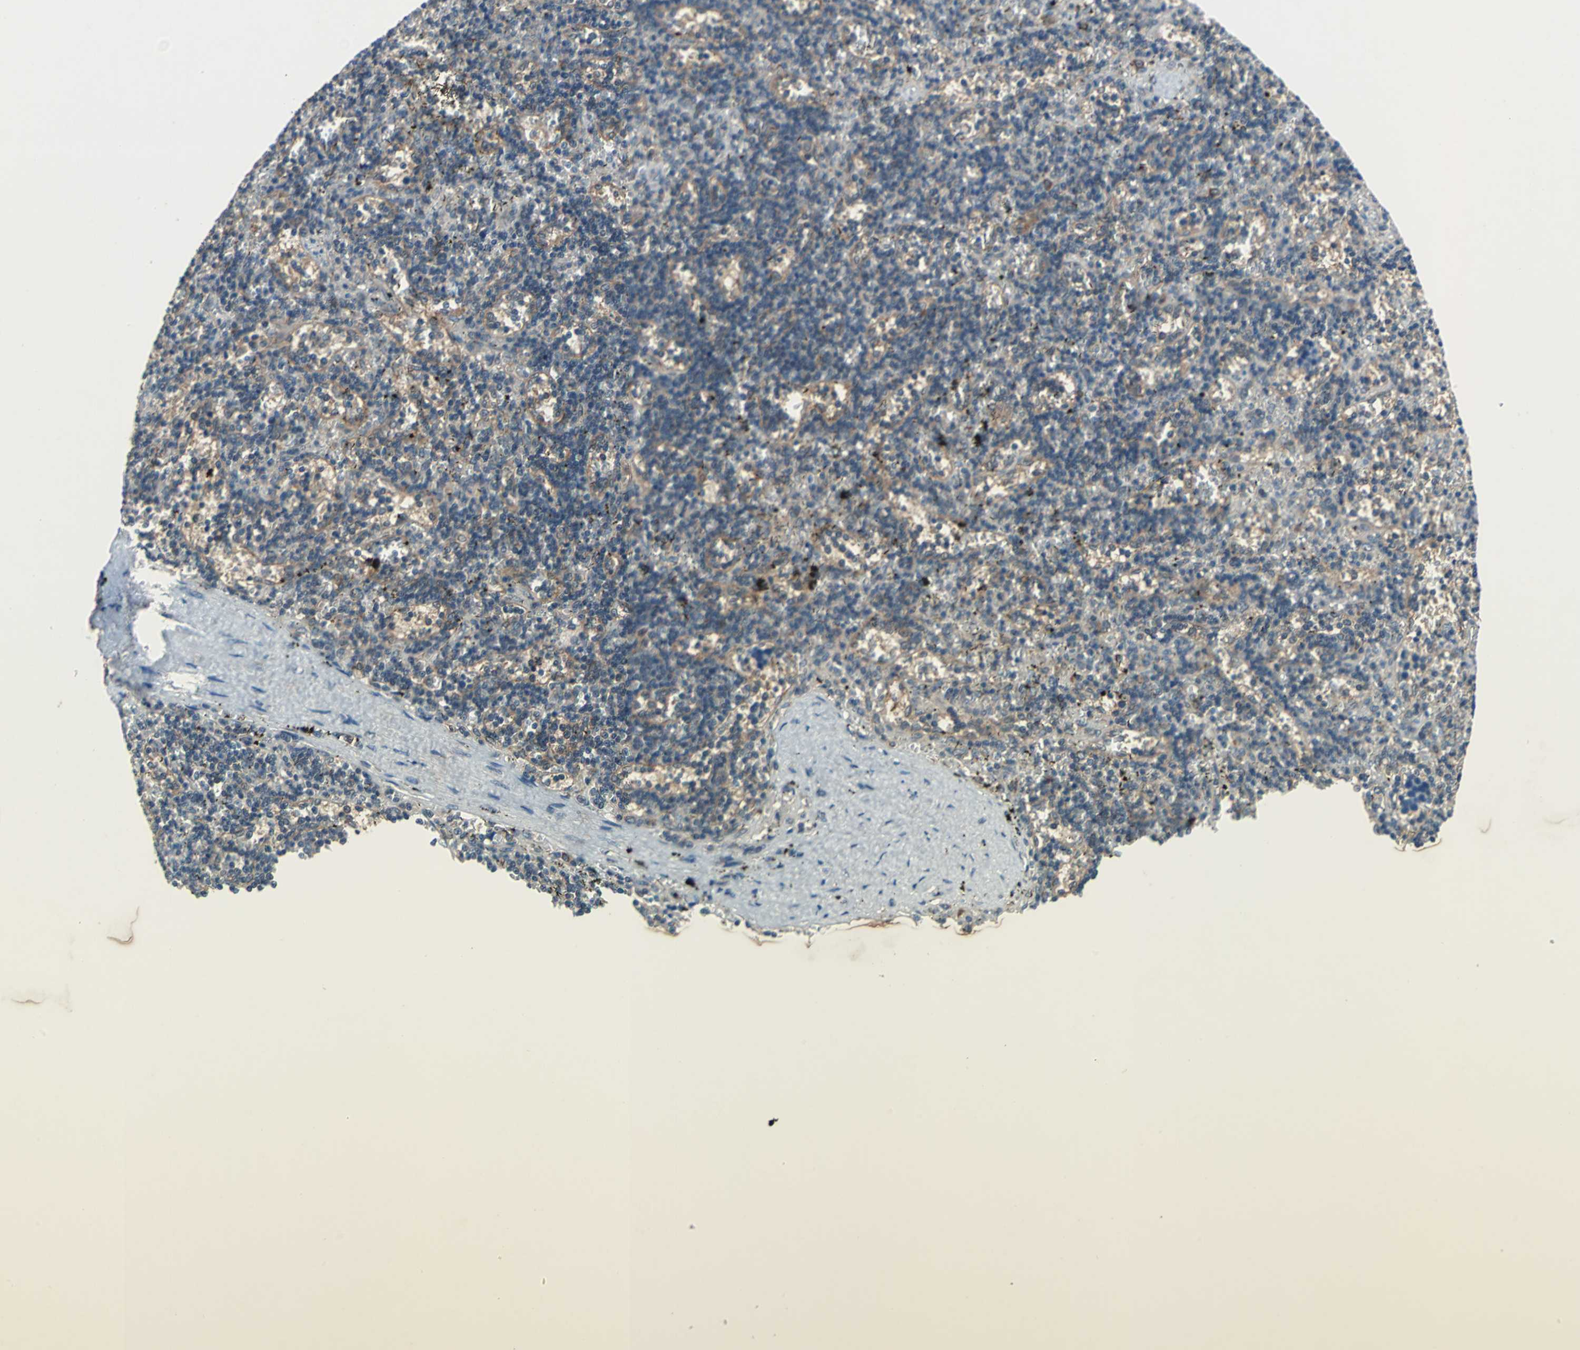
{"staining": {"intensity": "moderate", "quantity": "<25%", "location": "cytoplasmic/membranous"}, "tissue": "lymphoma", "cell_type": "Tumor cells", "image_type": "cancer", "snomed": [{"axis": "morphology", "description": "Malignant lymphoma, non-Hodgkin's type, Low grade"}, {"axis": "topography", "description": "Spleen"}], "caption": "The immunohistochemical stain labels moderate cytoplasmic/membranous staining in tumor cells of lymphoma tissue.", "gene": "NFKBIE", "patient": {"sex": "male", "age": 60}}